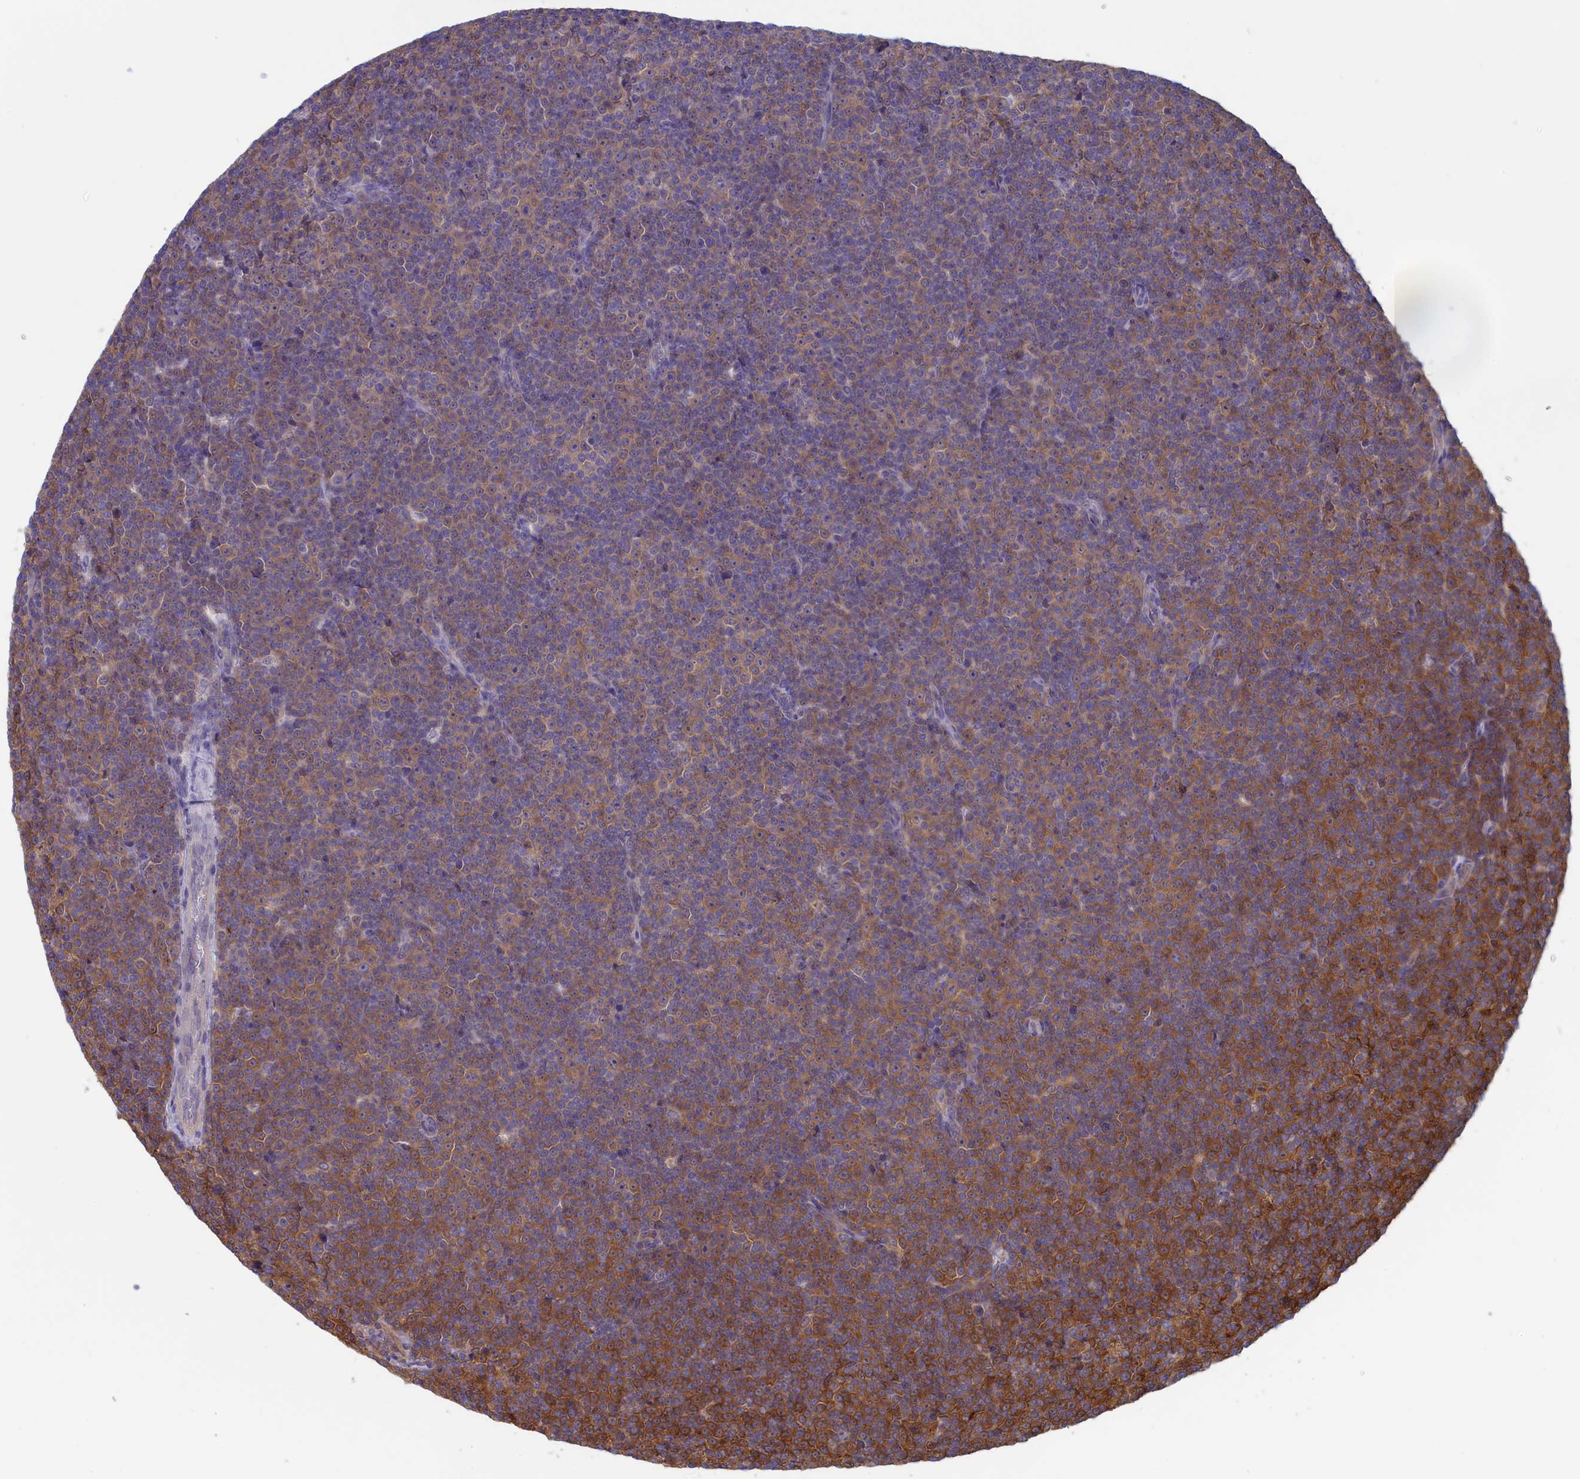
{"staining": {"intensity": "moderate", "quantity": ">75%", "location": "cytoplasmic/membranous"}, "tissue": "lymphoma", "cell_type": "Tumor cells", "image_type": "cancer", "snomed": [{"axis": "morphology", "description": "Malignant lymphoma, non-Hodgkin's type, Low grade"}, {"axis": "topography", "description": "Lymph node"}], "caption": "Immunohistochemistry (IHC) image of human low-grade malignant lymphoma, non-Hodgkin's type stained for a protein (brown), which displays medium levels of moderate cytoplasmic/membranous positivity in about >75% of tumor cells.", "gene": "SYNDIG1L", "patient": {"sex": "female", "age": 67}}